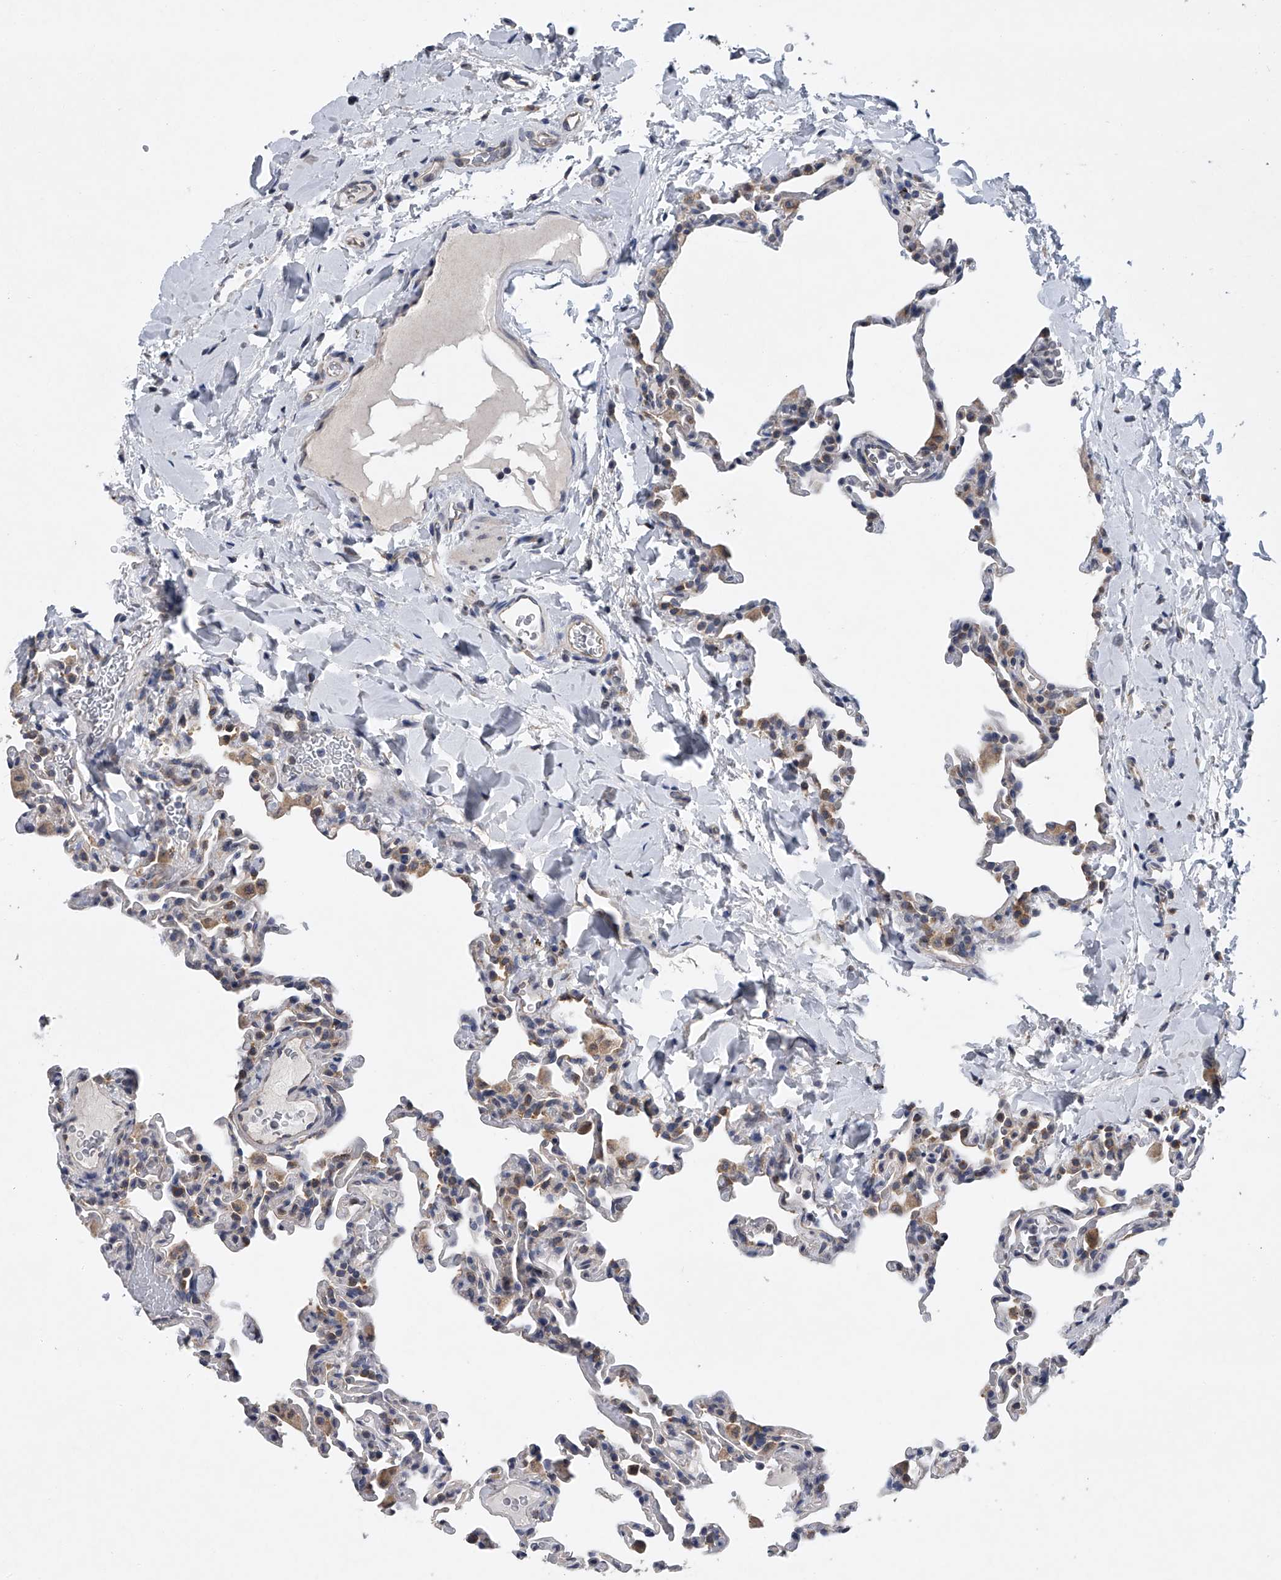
{"staining": {"intensity": "moderate", "quantity": "<25%", "location": "cytoplasmic/membranous"}, "tissue": "lung", "cell_type": "Alveolar cells", "image_type": "normal", "snomed": [{"axis": "morphology", "description": "Normal tissue, NOS"}, {"axis": "topography", "description": "Lung"}], "caption": "Immunohistochemistry photomicrograph of benign lung: human lung stained using IHC exhibits low levels of moderate protein expression localized specifically in the cytoplasmic/membranous of alveolar cells, appearing as a cytoplasmic/membranous brown color.", "gene": "RNF5", "patient": {"sex": "male", "age": 20}}